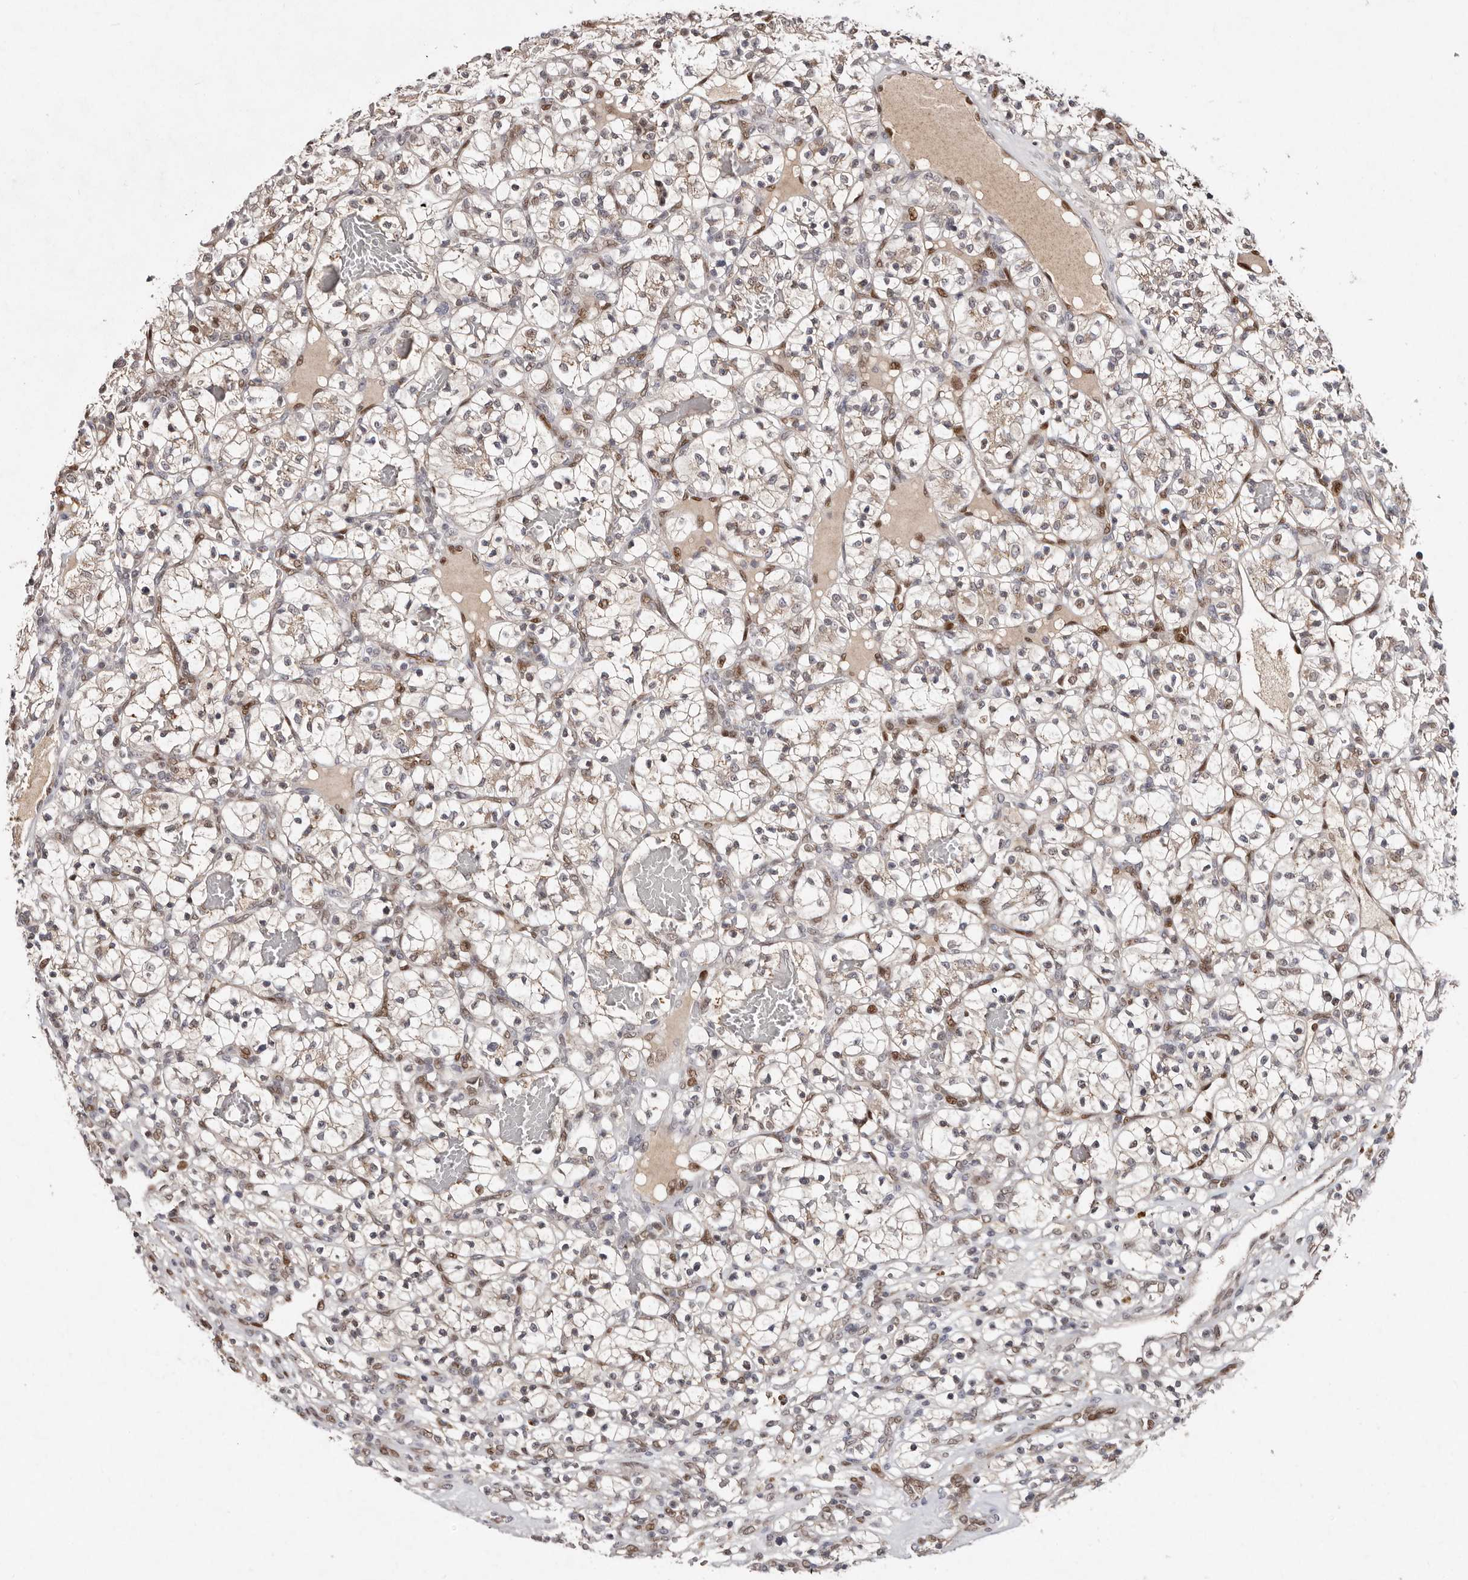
{"staining": {"intensity": "moderate", "quantity": "<25%", "location": "nuclear"}, "tissue": "renal cancer", "cell_type": "Tumor cells", "image_type": "cancer", "snomed": [{"axis": "morphology", "description": "Adenocarcinoma, NOS"}, {"axis": "topography", "description": "Kidney"}], "caption": "High-power microscopy captured an immunohistochemistry (IHC) image of adenocarcinoma (renal), revealing moderate nuclear expression in approximately <25% of tumor cells.", "gene": "KLF7", "patient": {"sex": "female", "age": 57}}